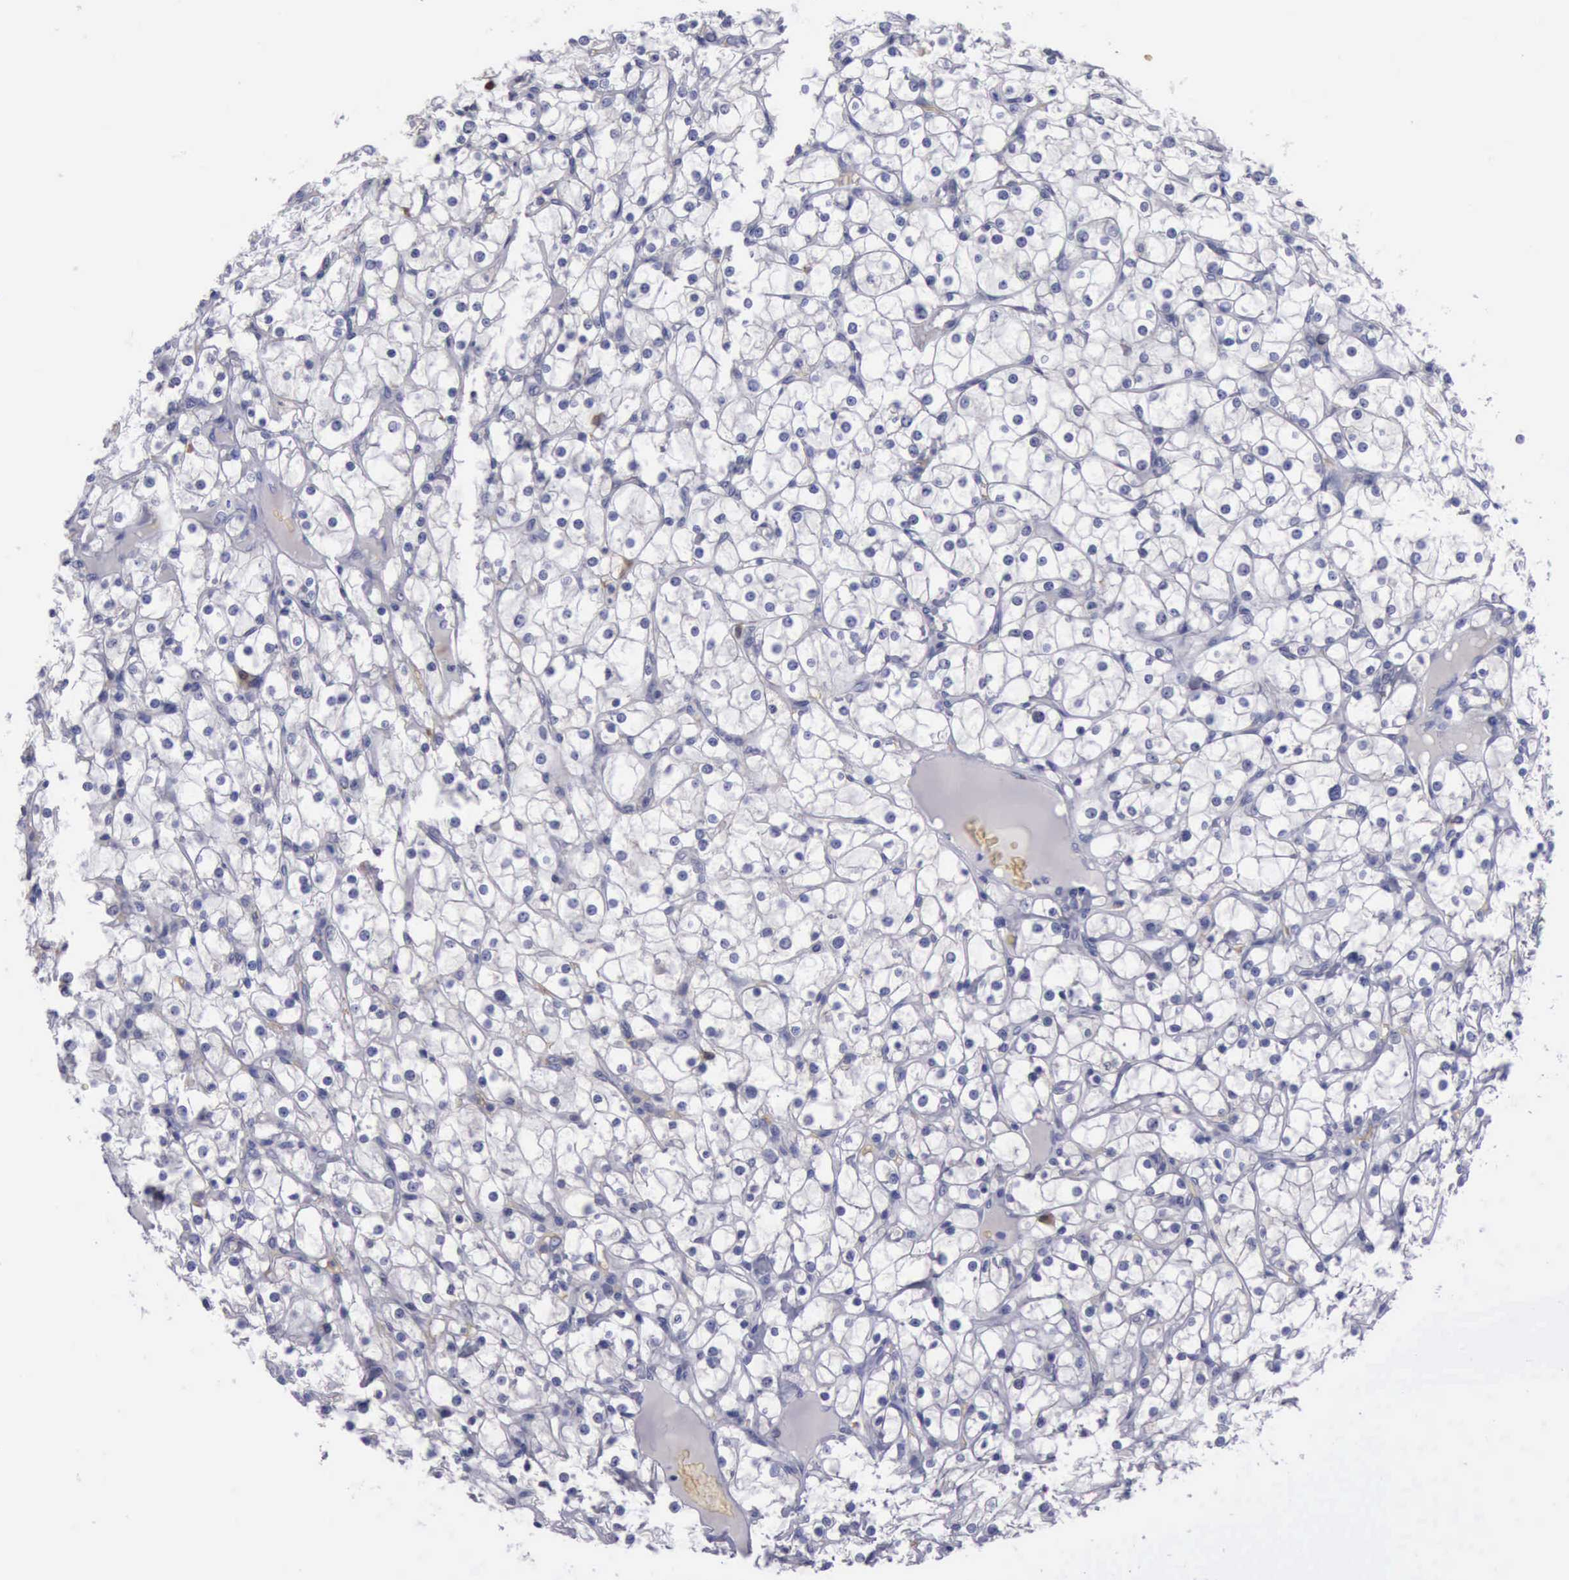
{"staining": {"intensity": "negative", "quantity": "none", "location": "none"}, "tissue": "renal cancer", "cell_type": "Tumor cells", "image_type": "cancer", "snomed": [{"axis": "morphology", "description": "Adenocarcinoma, NOS"}, {"axis": "topography", "description": "Kidney"}], "caption": "Immunohistochemistry (IHC) photomicrograph of neoplastic tissue: human renal cancer stained with DAB (3,3'-diaminobenzidine) demonstrates no significant protein staining in tumor cells.", "gene": "CEP128", "patient": {"sex": "female", "age": 73}}